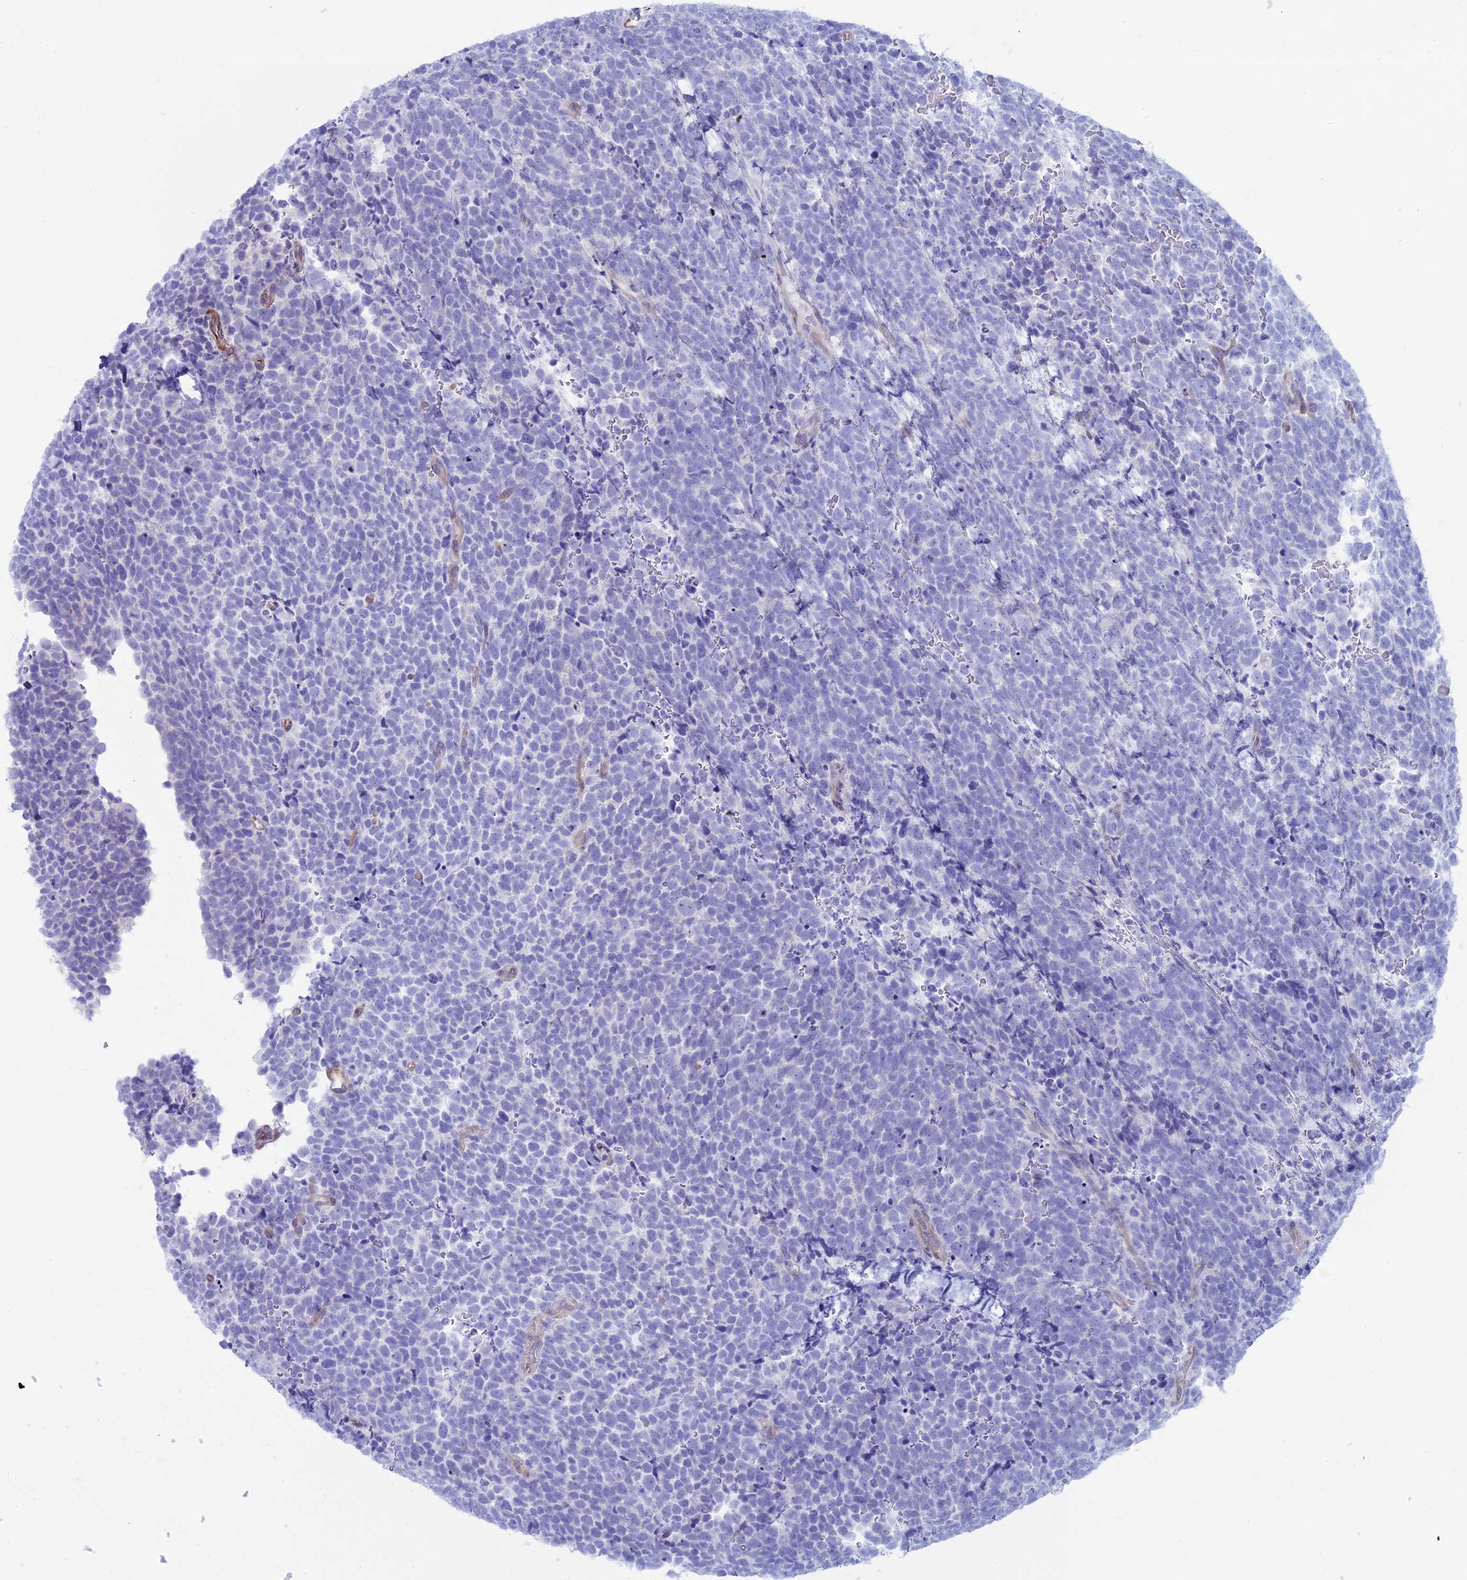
{"staining": {"intensity": "negative", "quantity": "none", "location": "none"}, "tissue": "urothelial cancer", "cell_type": "Tumor cells", "image_type": "cancer", "snomed": [{"axis": "morphology", "description": "Urothelial carcinoma, High grade"}, {"axis": "topography", "description": "Urinary bladder"}], "caption": "A high-resolution histopathology image shows immunohistochemistry (IHC) staining of urothelial cancer, which displays no significant staining in tumor cells.", "gene": "OR2AE1", "patient": {"sex": "female", "age": 82}}